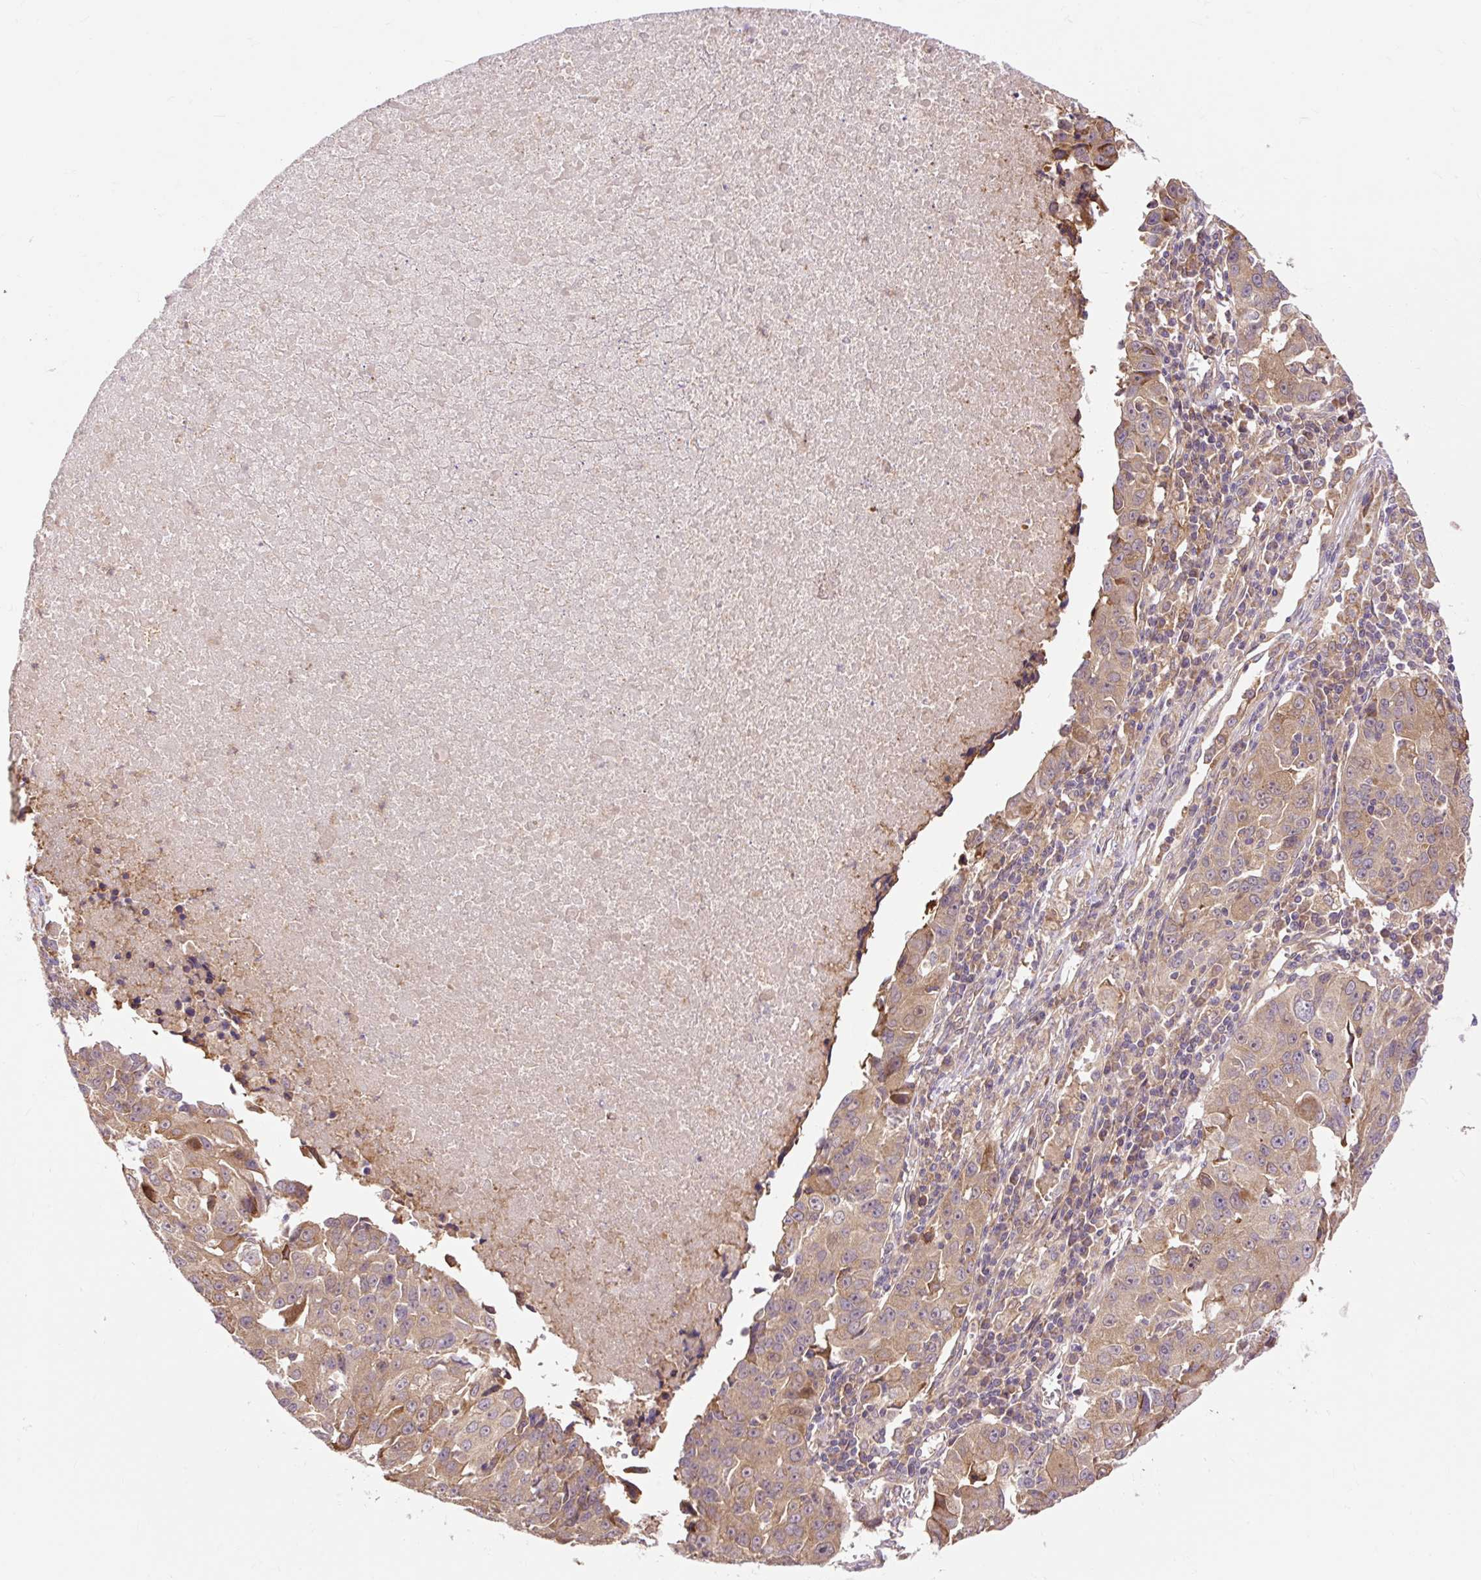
{"staining": {"intensity": "weak", "quantity": ">75%", "location": "cytoplasmic/membranous"}, "tissue": "lung cancer", "cell_type": "Tumor cells", "image_type": "cancer", "snomed": [{"axis": "morphology", "description": "Squamous cell carcinoma, NOS"}, {"axis": "topography", "description": "Lung"}], "caption": "Immunohistochemistry (IHC) (DAB) staining of human lung cancer (squamous cell carcinoma) reveals weak cytoplasmic/membranous protein staining in about >75% of tumor cells.", "gene": "TRIAP1", "patient": {"sex": "female", "age": 66}}